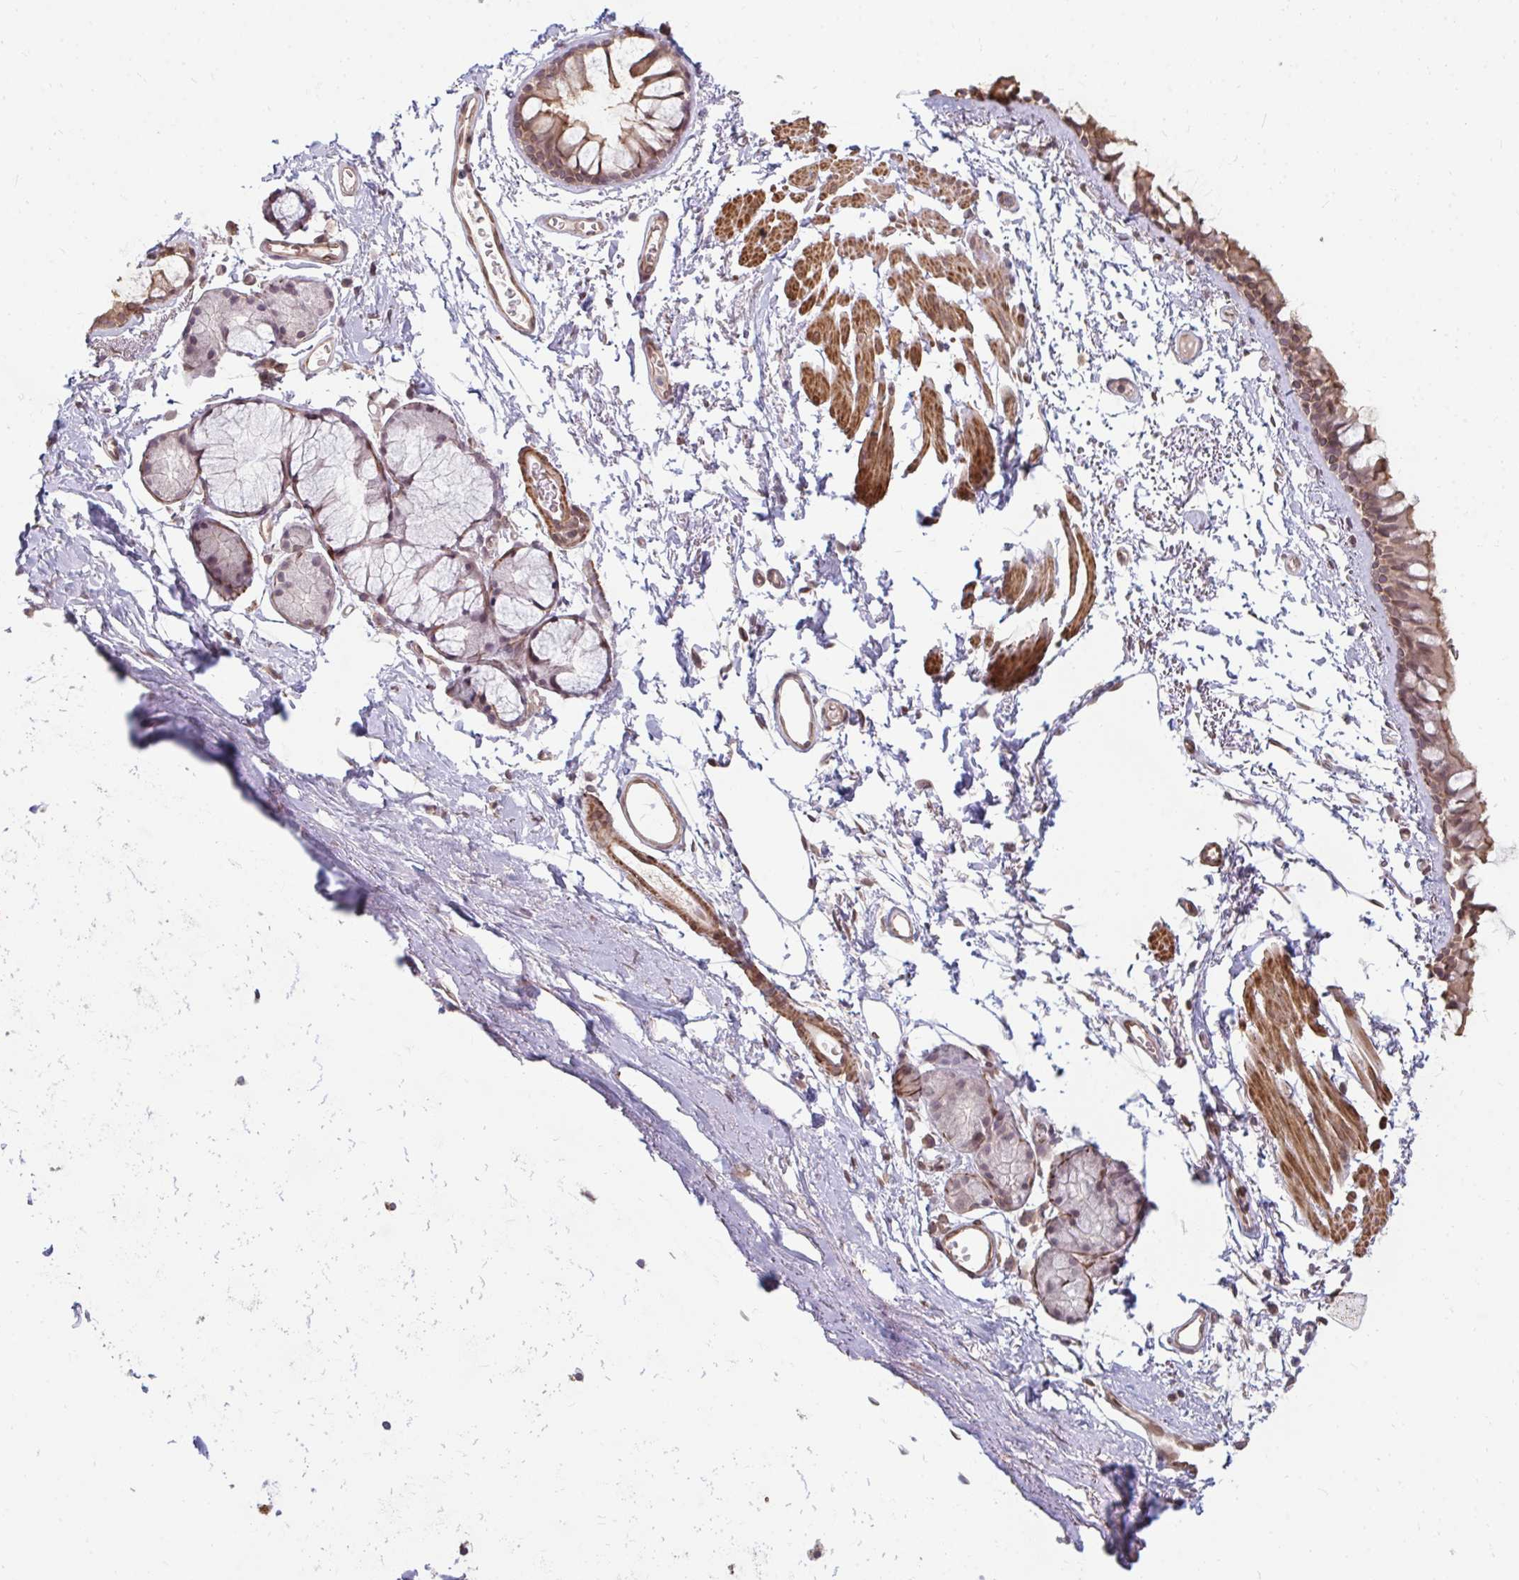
{"staining": {"intensity": "weak", "quantity": ">75%", "location": "cytoplasmic/membranous"}, "tissue": "bronchus", "cell_type": "Respiratory epithelial cells", "image_type": "normal", "snomed": [{"axis": "morphology", "description": "Normal tissue, NOS"}, {"axis": "topography", "description": "Cartilage tissue"}, {"axis": "topography", "description": "Bronchus"}], "caption": "Bronchus stained for a protein exhibits weak cytoplasmic/membranous positivity in respiratory epithelial cells. Using DAB (3,3'-diaminobenzidine) (brown) and hematoxylin (blue) stains, captured at high magnification using brightfield microscopy.", "gene": "GPC5", "patient": {"sex": "female", "age": 79}}